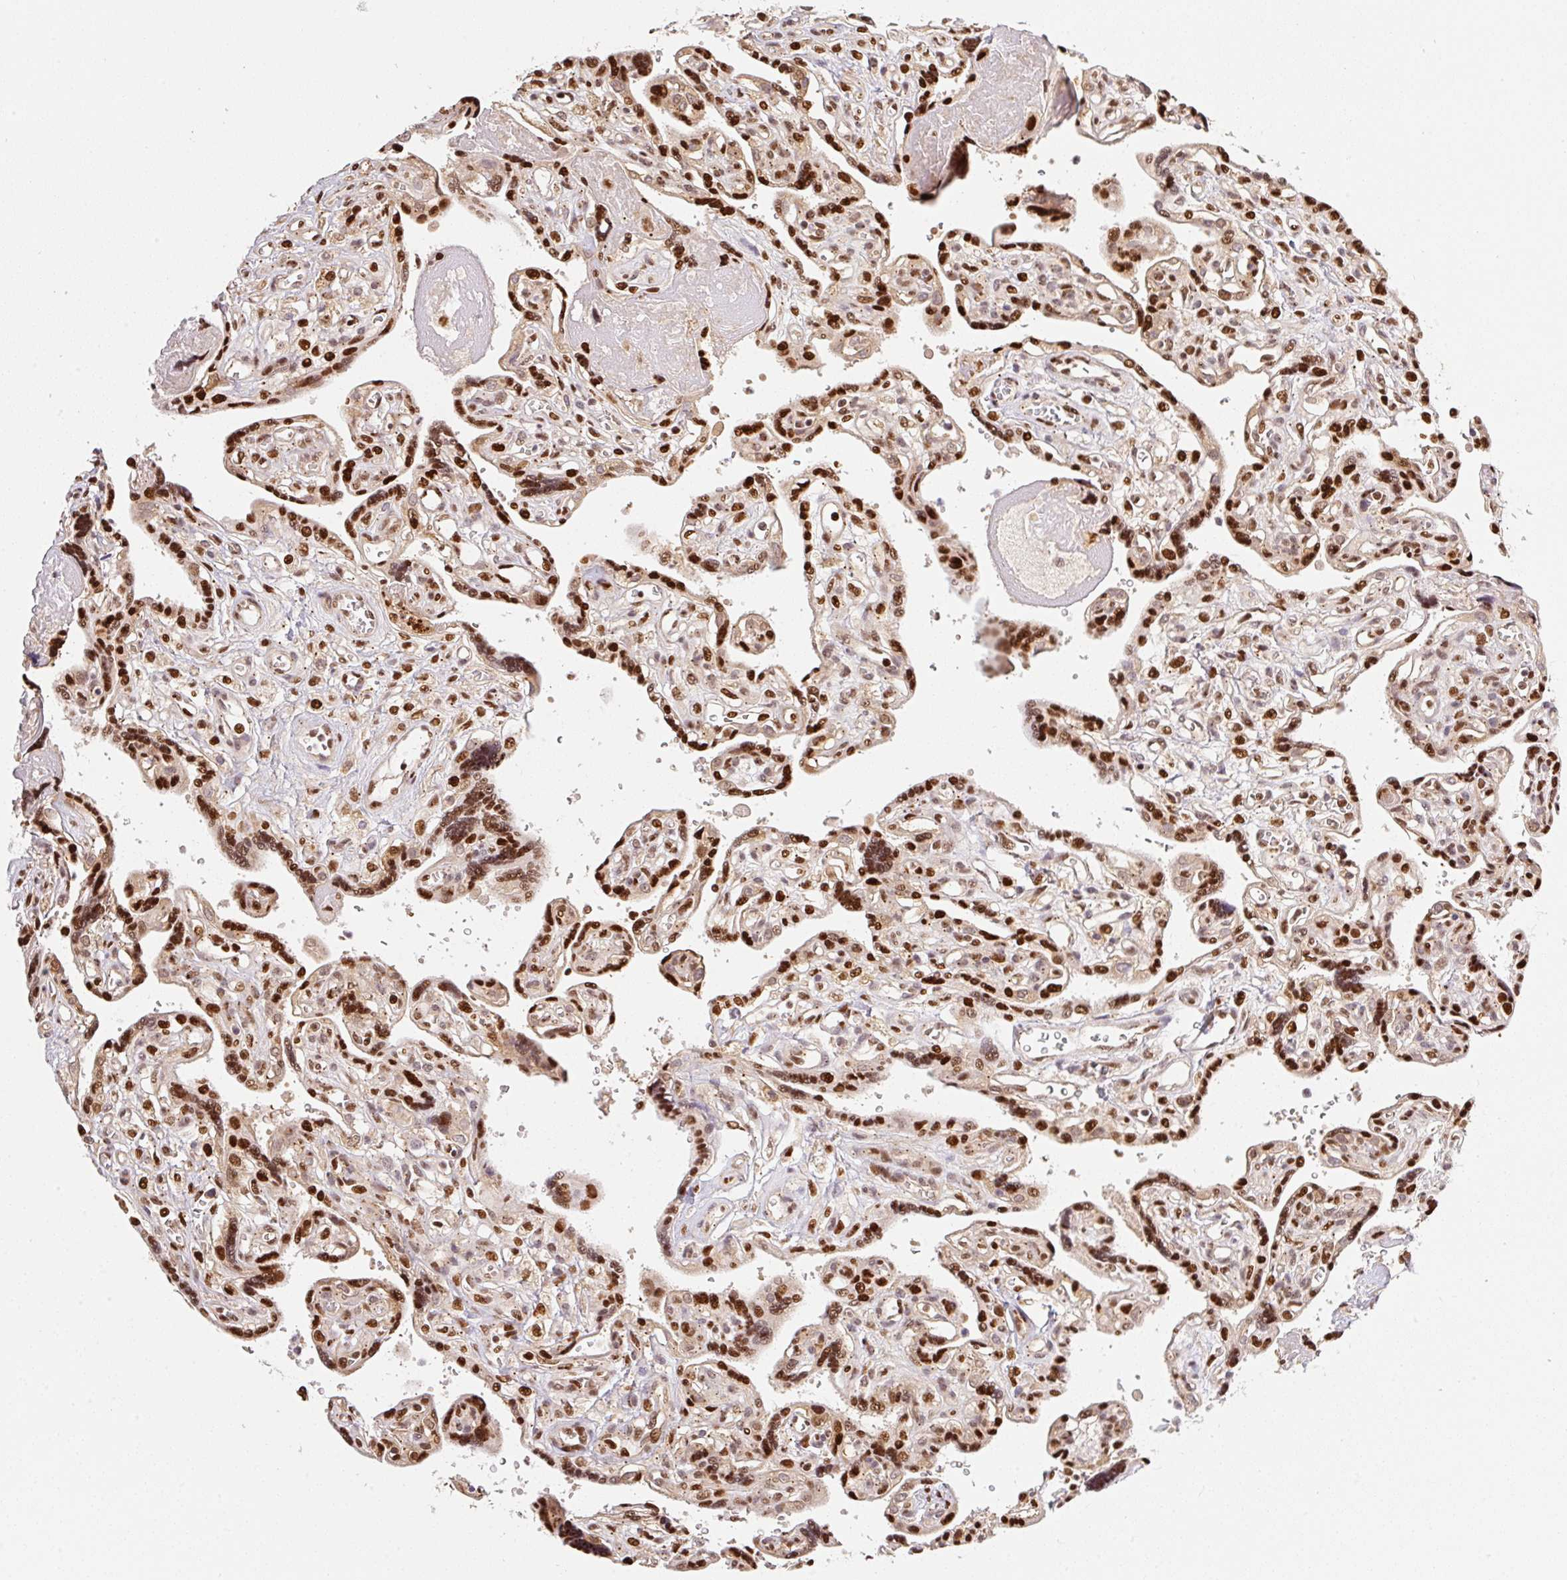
{"staining": {"intensity": "strong", "quantity": ">75%", "location": "nuclear"}, "tissue": "placenta", "cell_type": "Trophoblastic cells", "image_type": "normal", "snomed": [{"axis": "morphology", "description": "Normal tissue, NOS"}, {"axis": "topography", "description": "Placenta"}], "caption": "Trophoblastic cells demonstrate high levels of strong nuclear positivity in about >75% of cells in unremarkable placenta.", "gene": "GPR139", "patient": {"sex": "female", "age": 39}}